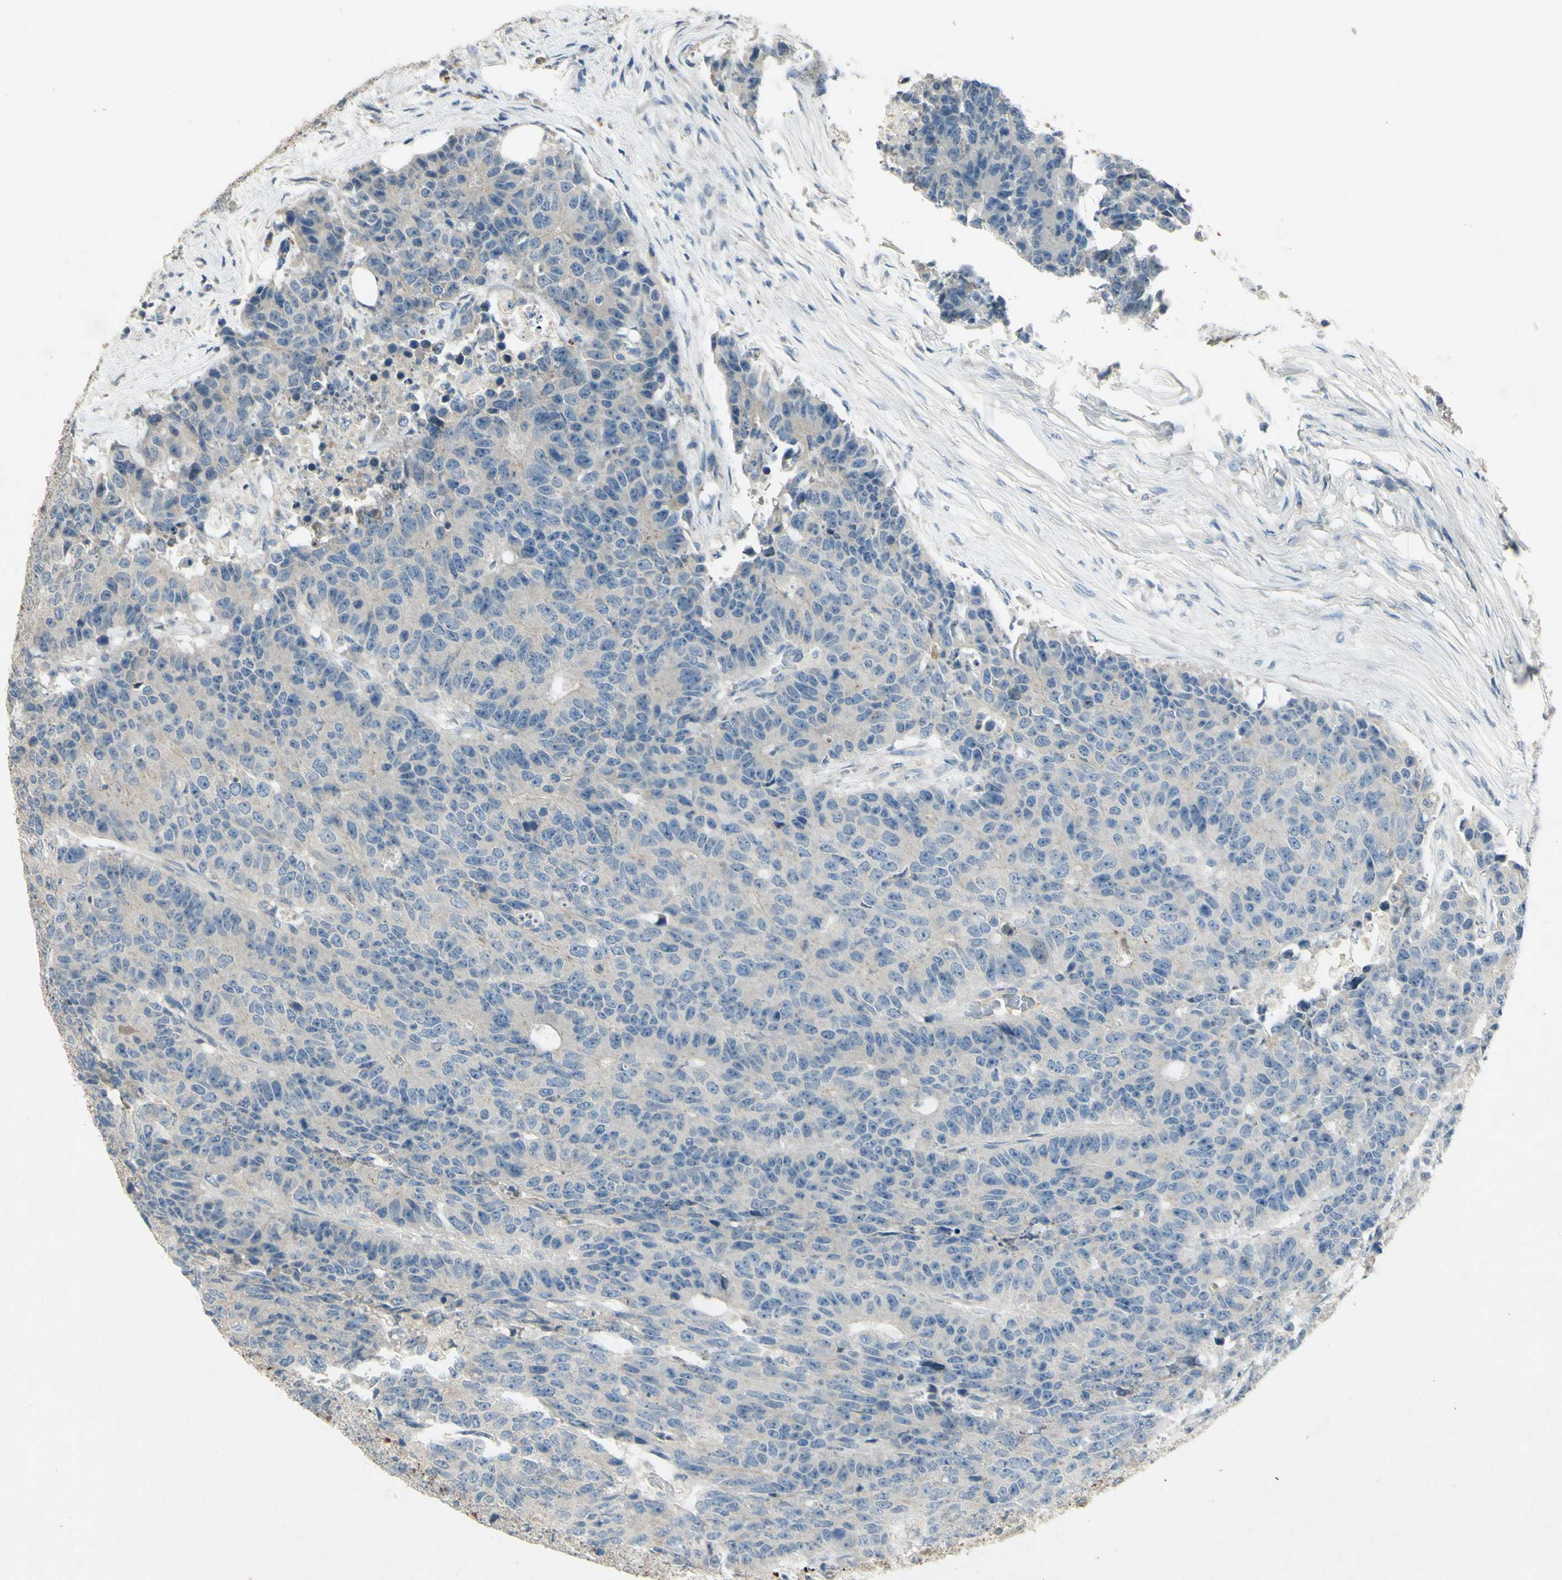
{"staining": {"intensity": "negative", "quantity": "none", "location": "none"}, "tissue": "colorectal cancer", "cell_type": "Tumor cells", "image_type": "cancer", "snomed": [{"axis": "morphology", "description": "Adenocarcinoma, NOS"}, {"axis": "topography", "description": "Colon"}], "caption": "Colorectal cancer (adenocarcinoma) stained for a protein using IHC reveals no expression tumor cells.", "gene": "TIMM21", "patient": {"sex": "female", "age": 86}}